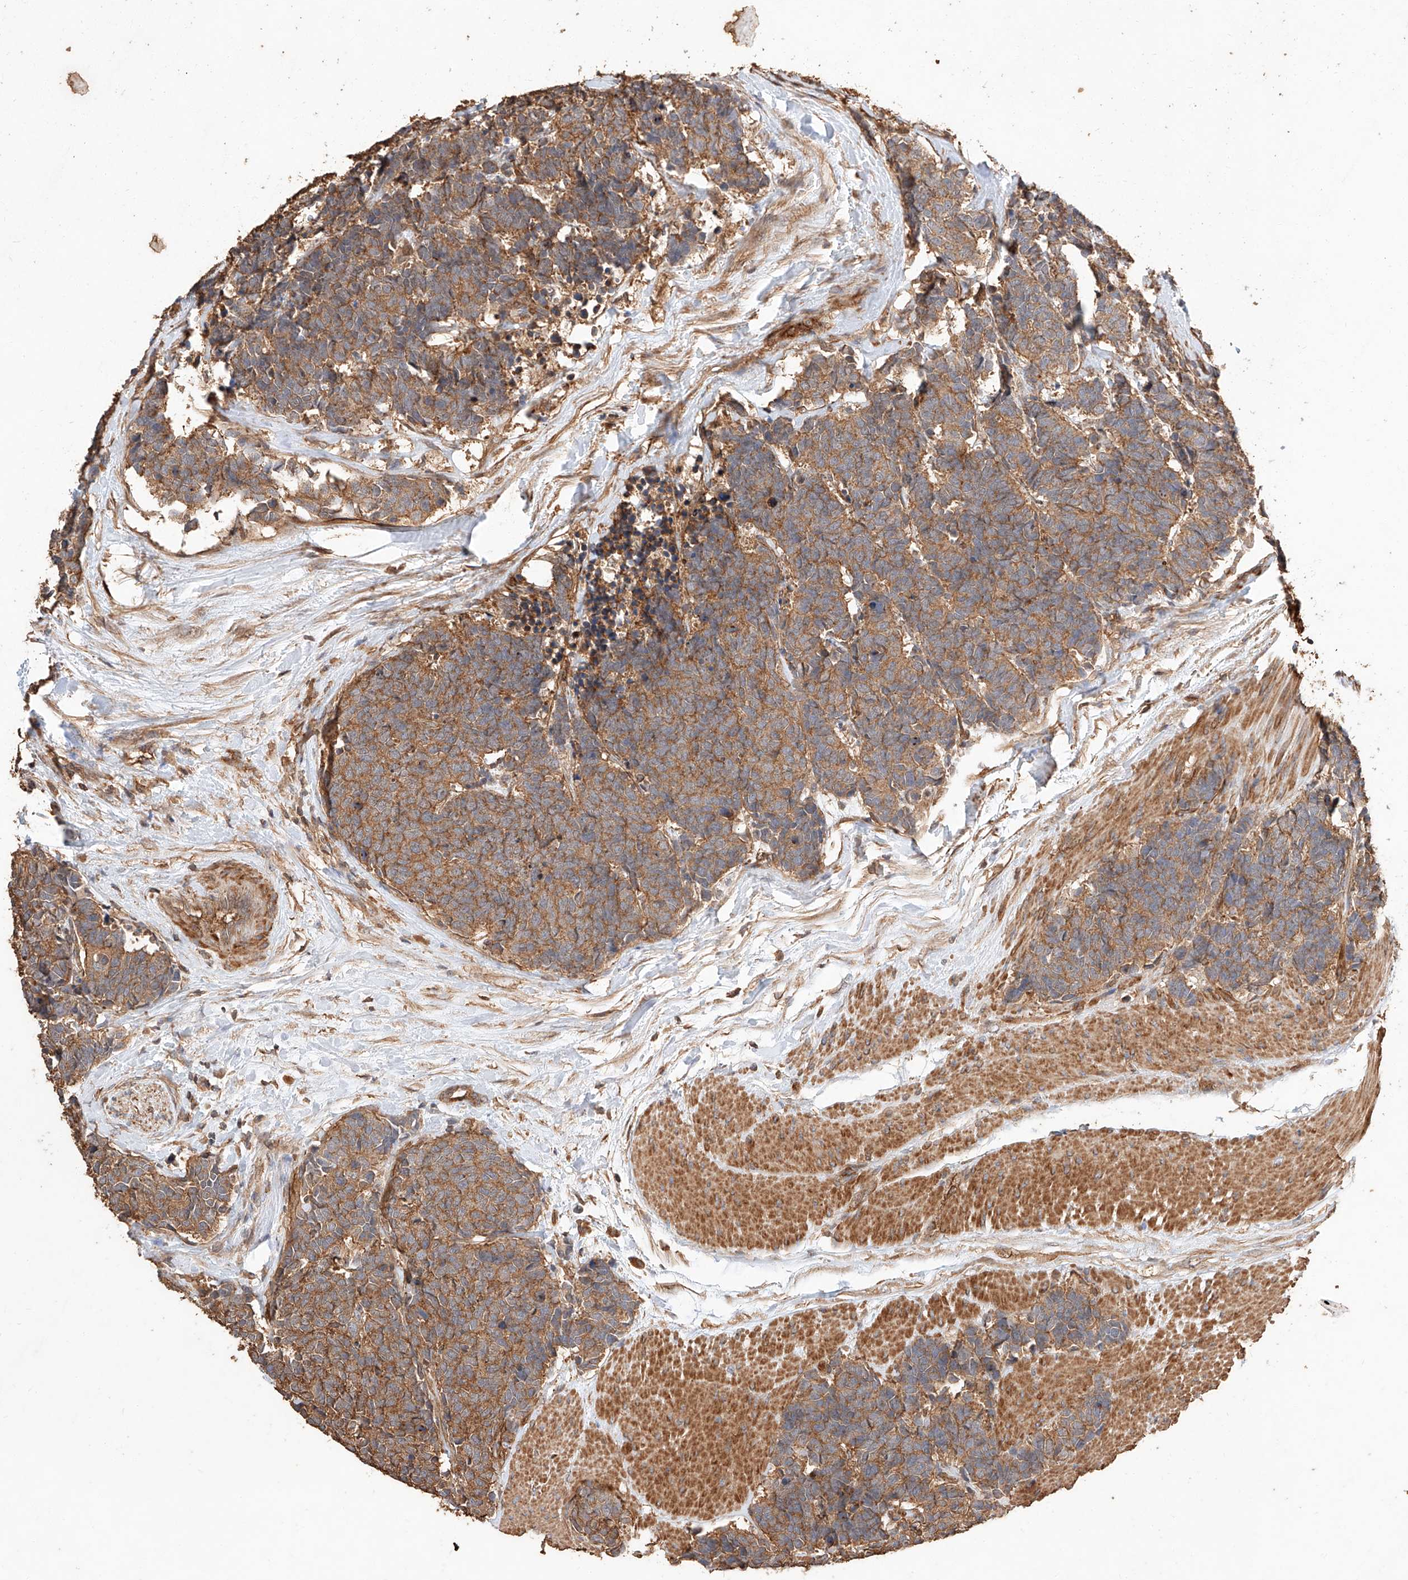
{"staining": {"intensity": "moderate", "quantity": ">75%", "location": "cytoplasmic/membranous"}, "tissue": "carcinoid", "cell_type": "Tumor cells", "image_type": "cancer", "snomed": [{"axis": "morphology", "description": "Carcinoma, NOS"}, {"axis": "morphology", "description": "Carcinoid, malignant, NOS"}, {"axis": "topography", "description": "Urinary bladder"}], "caption": "Protein analysis of carcinoid tissue exhibits moderate cytoplasmic/membranous positivity in about >75% of tumor cells.", "gene": "GHDC", "patient": {"sex": "male", "age": 57}}